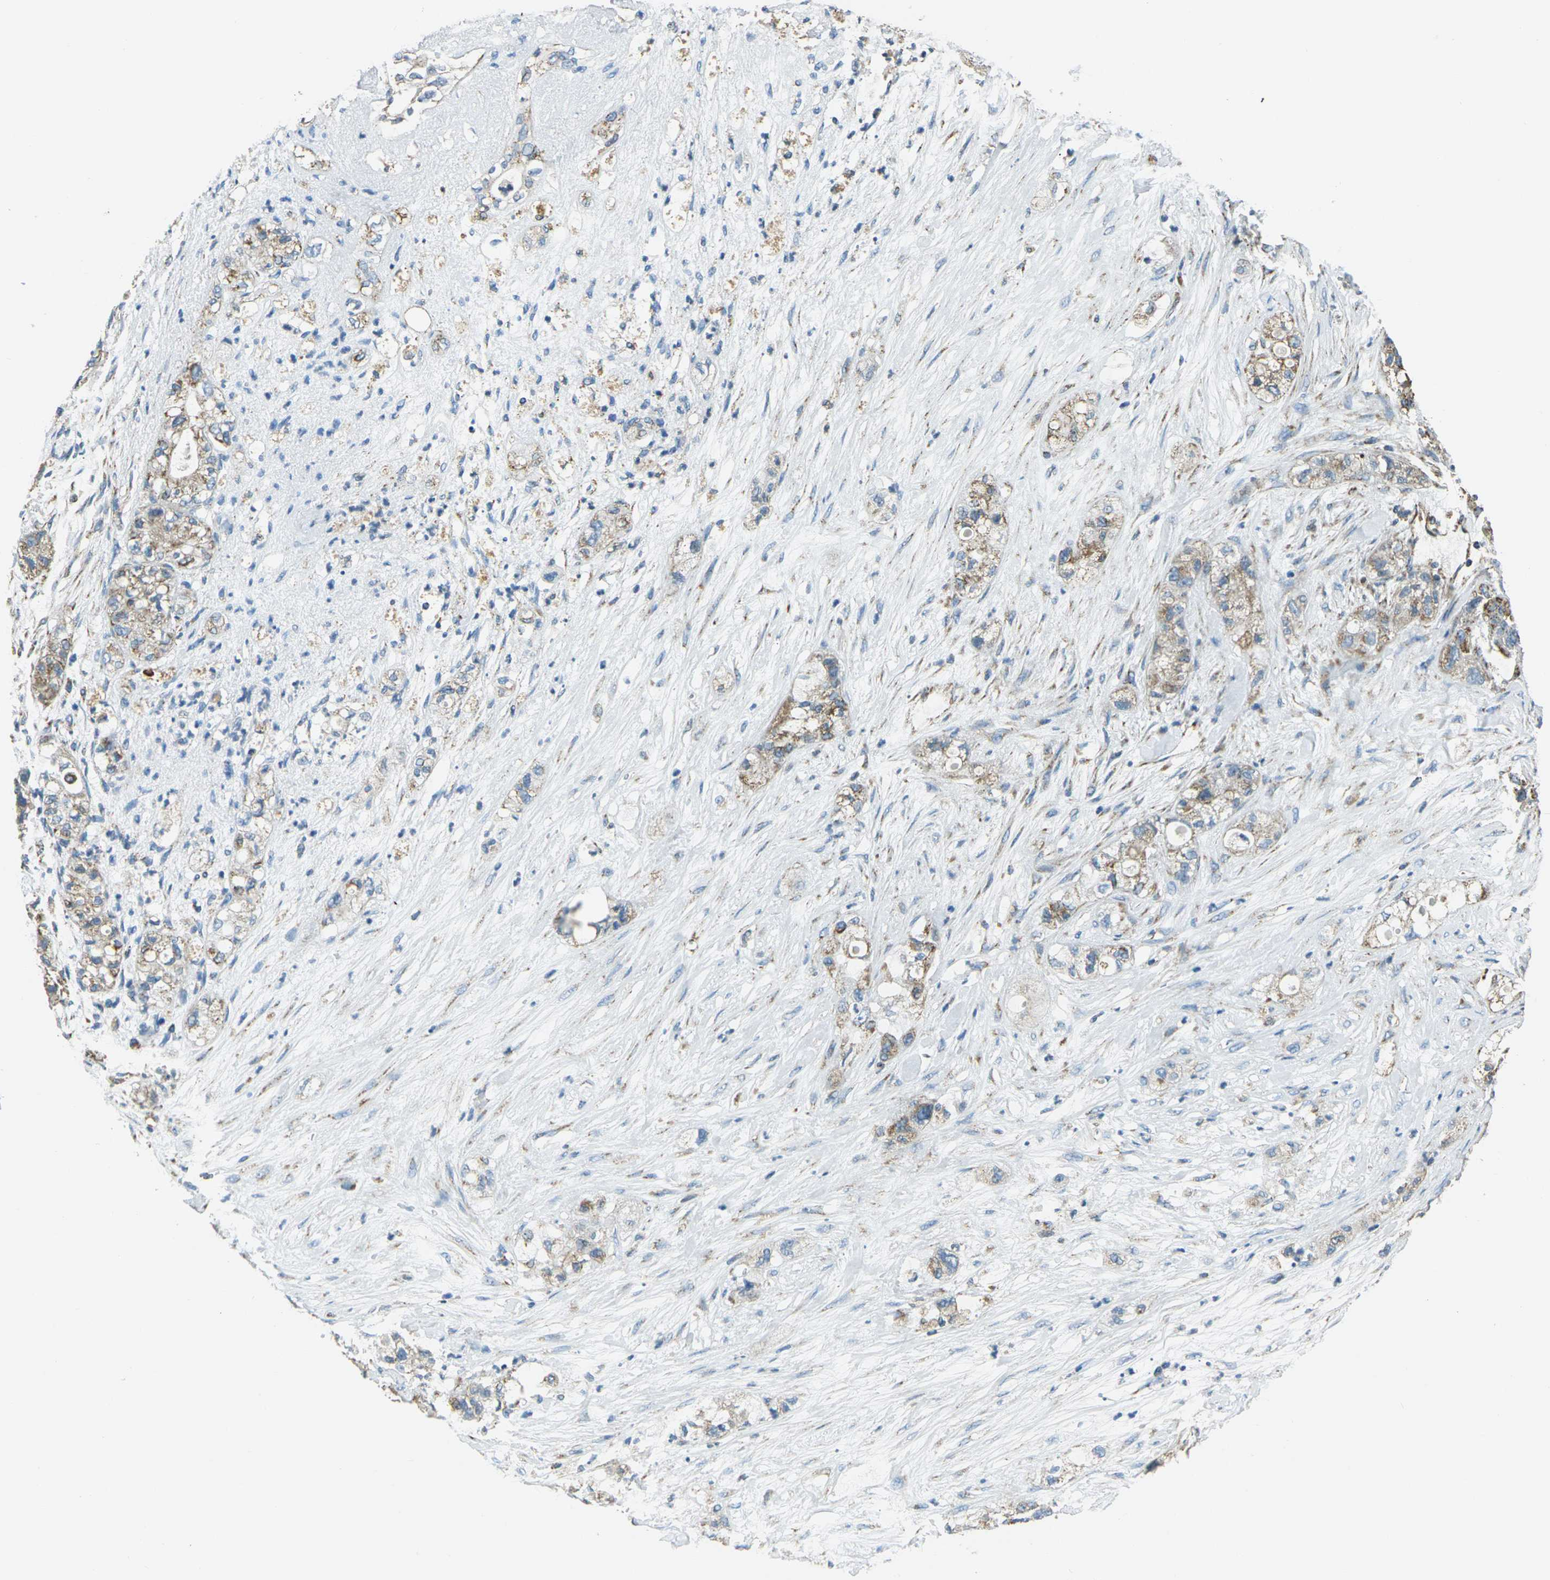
{"staining": {"intensity": "weak", "quantity": ">75%", "location": "cytoplasmic/membranous"}, "tissue": "pancreatic cancer", "cell_type": "Tumor cells", "image_type": "cancer", "snomed": [{"axis": "morphology", "description": "Adenocarcinoma, NOS"}, {"axis": "topography", "description": "Pancreas"}], "caption": "Immunohistochemistry of human adenocarcinoma (pancreatic) reveals low levels of weak cytoplasmic/membranous positivity in approximately >75% of tumor cells. Using DAB (3,3'-diaminobenzidine) (brown) and hematoxylin (blue) stains, captured at high magnification using brightfield microscopy.", "gene": "IRF3", "patient": {"sex": "female", "age": 78}}